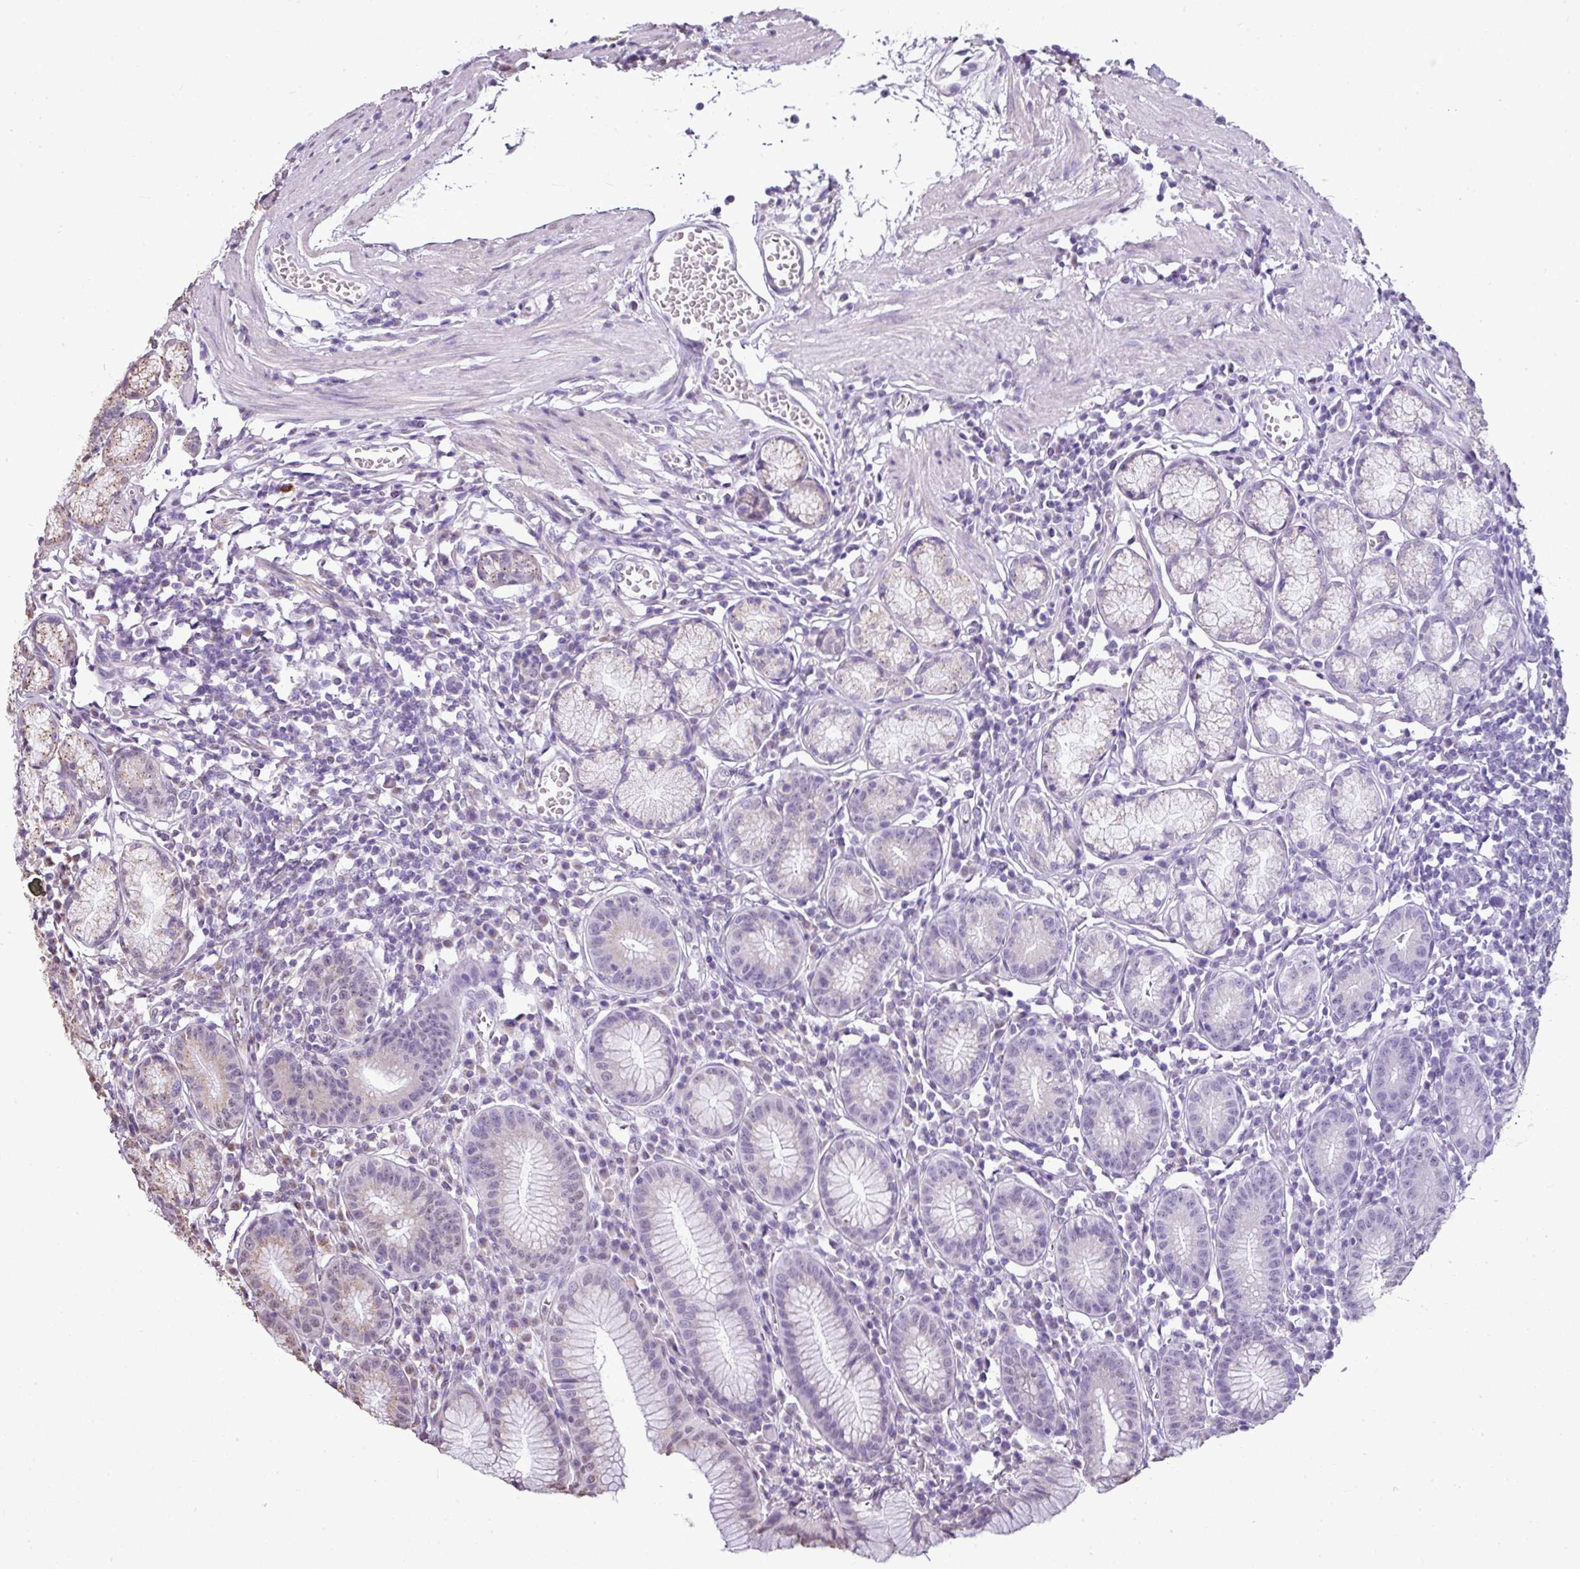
{"staining": {"intensity": "moderate", "quantity": "<25%", "location": "cytoplasmic/membranous"}, "tissue": "stomach", "cell_type": "Glandular cells", "image_type": "normal", "snomed": [{"axis": "morphology", "description": "Normal tissue, NOS"}, {"axis": "topography", "description": "Stomach"}], "caption": "Moderate cytoplasmic/membranous expression for a protein is present in approximately <25% of glandular cells of normal stomach using immunohistochemistry.", "gene": "JPH2", "patient": {"sex": "male", "age": 55}}